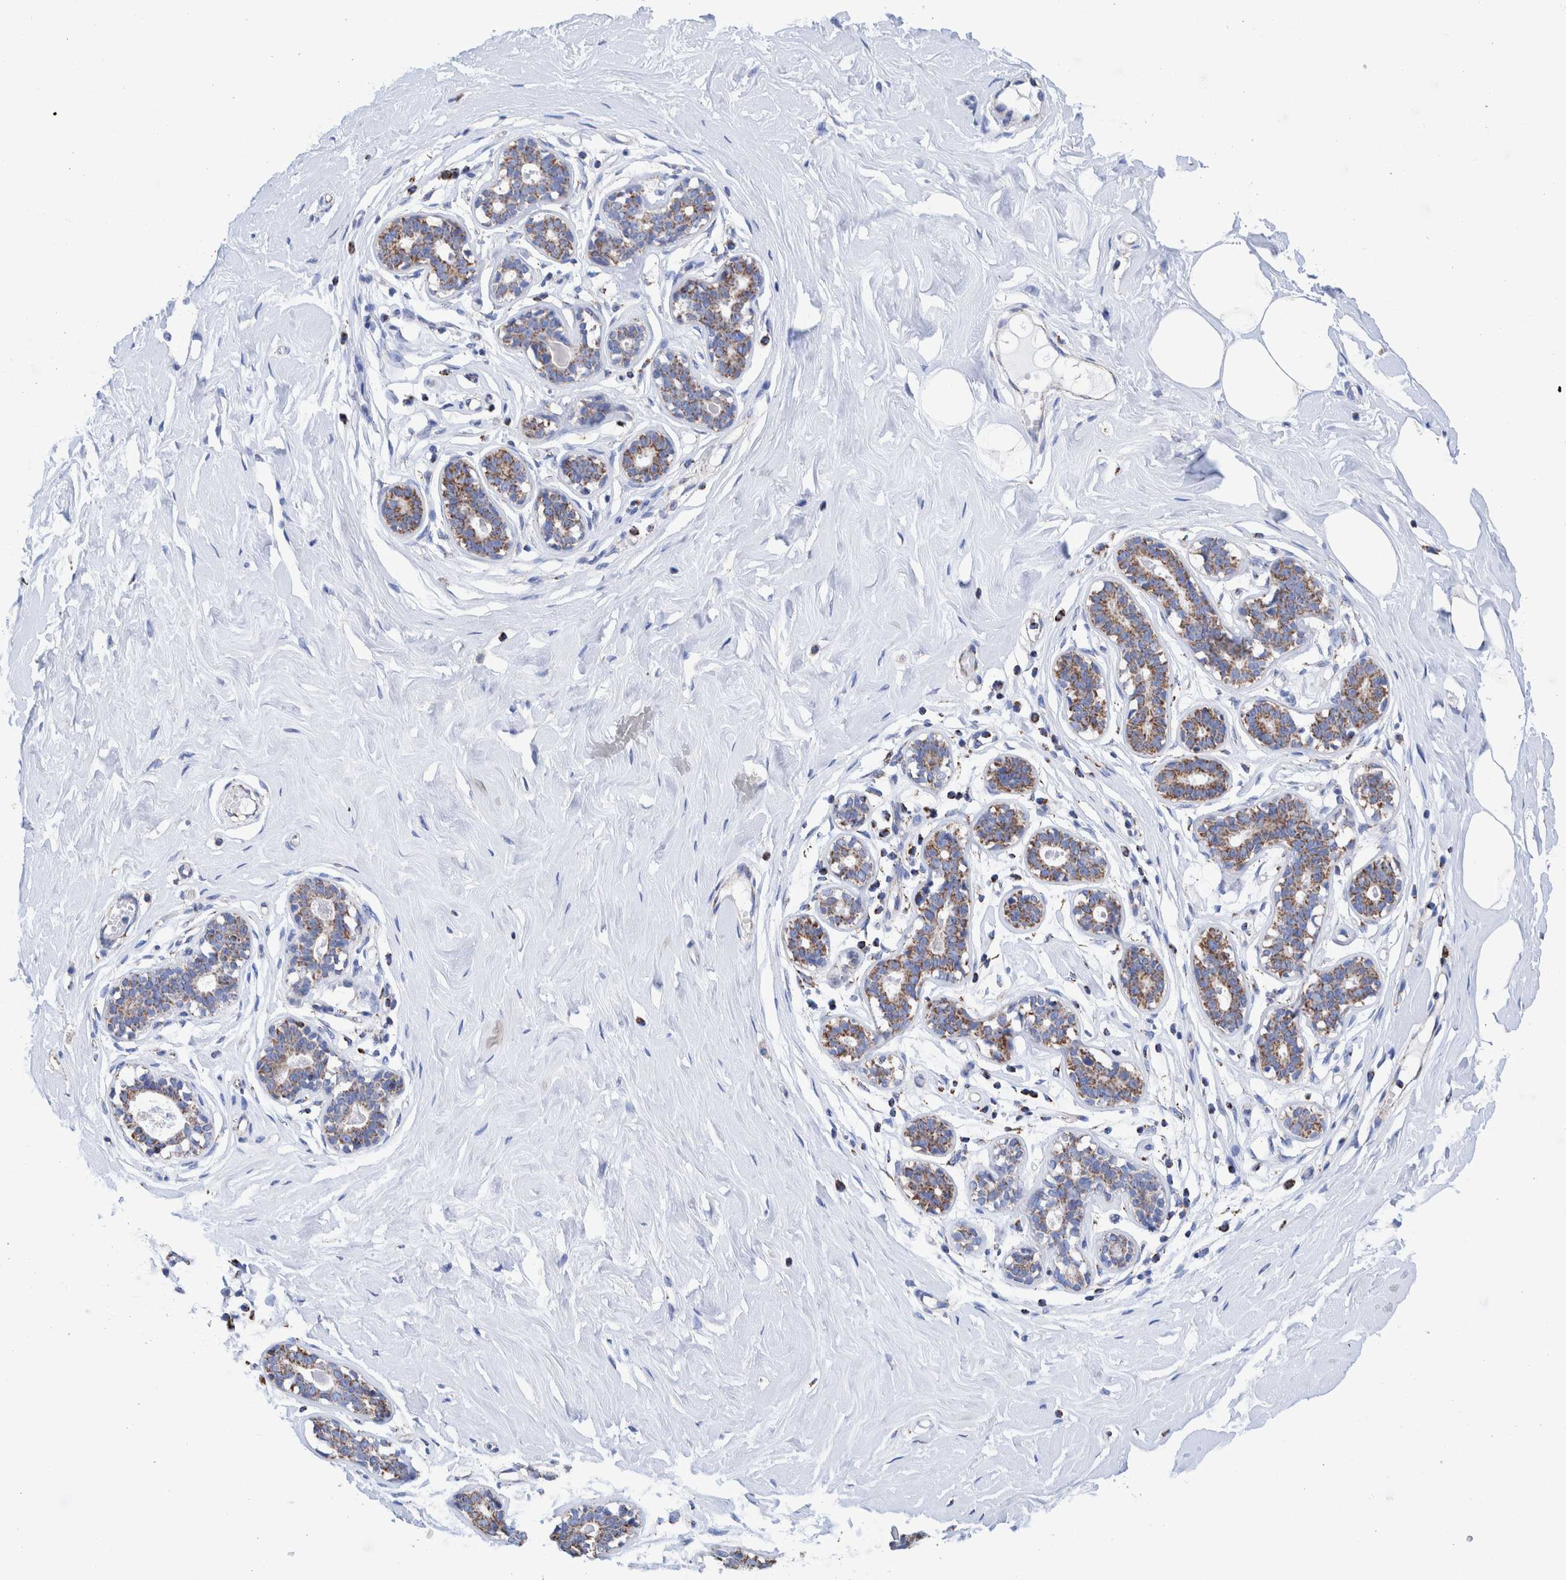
{"staining": {"intensity": "negative", "quantity": "none", "location": "none"}, "tissue": "breast", "cell_type": "Adipocytes", "image_type": "normal", "snomed": [{"axis": "morphology", "description": "Normal tissue, NOS"}, {"axis": "topography", "description": "Breast"}], "caption": "A photomicrograph of breast stained for a protein reveals no brown staining in adipocytes. (Brightfield microscopy of DAB immunohistochemistry at high magnification).", "gene": "DECR1", "patient": {"sex": "female", "age": 23}}